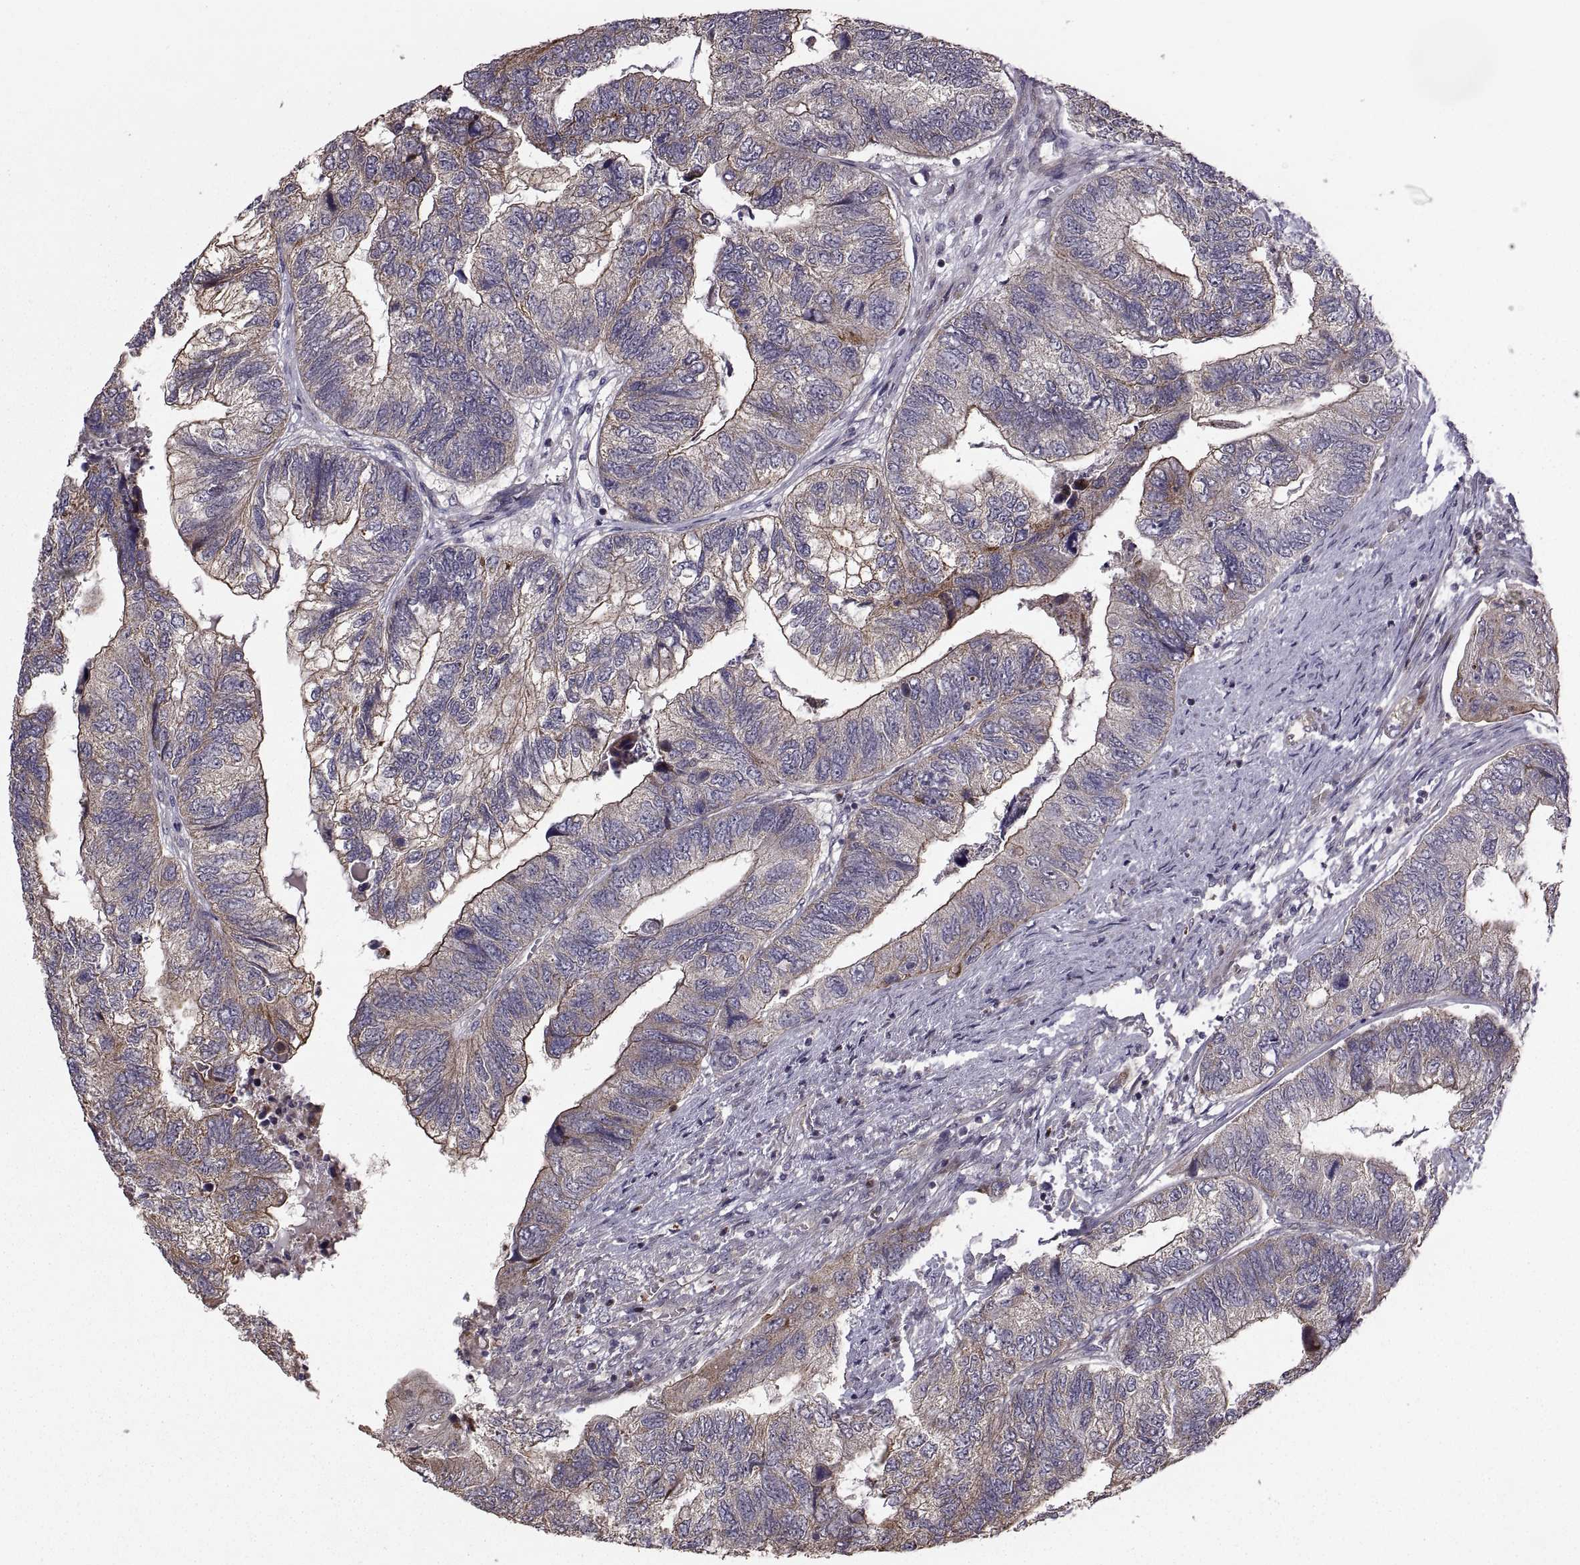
{"staining": {"intensity": "strong", "quantity": "<25%", "location": "cytoplasmic/membranous"}, "tissue": "colorectal cancer", "cell_type": "Tumor cells", "image_type": "cancer", "snomed": [{"axis": "morphology", "description": "Adenocarcinoma, NOS"}, {"axis": "topography", "description": "Colon"}], "caption": "IHC image of colorectal adenocarcinoma stained for a protein (brown), which displays medium levels of strong cytoplasmic/membranous expression in approximately <25% of tumor cells.", "gene": "PMM2", "patient": {"sex": "female", "age": 67}}